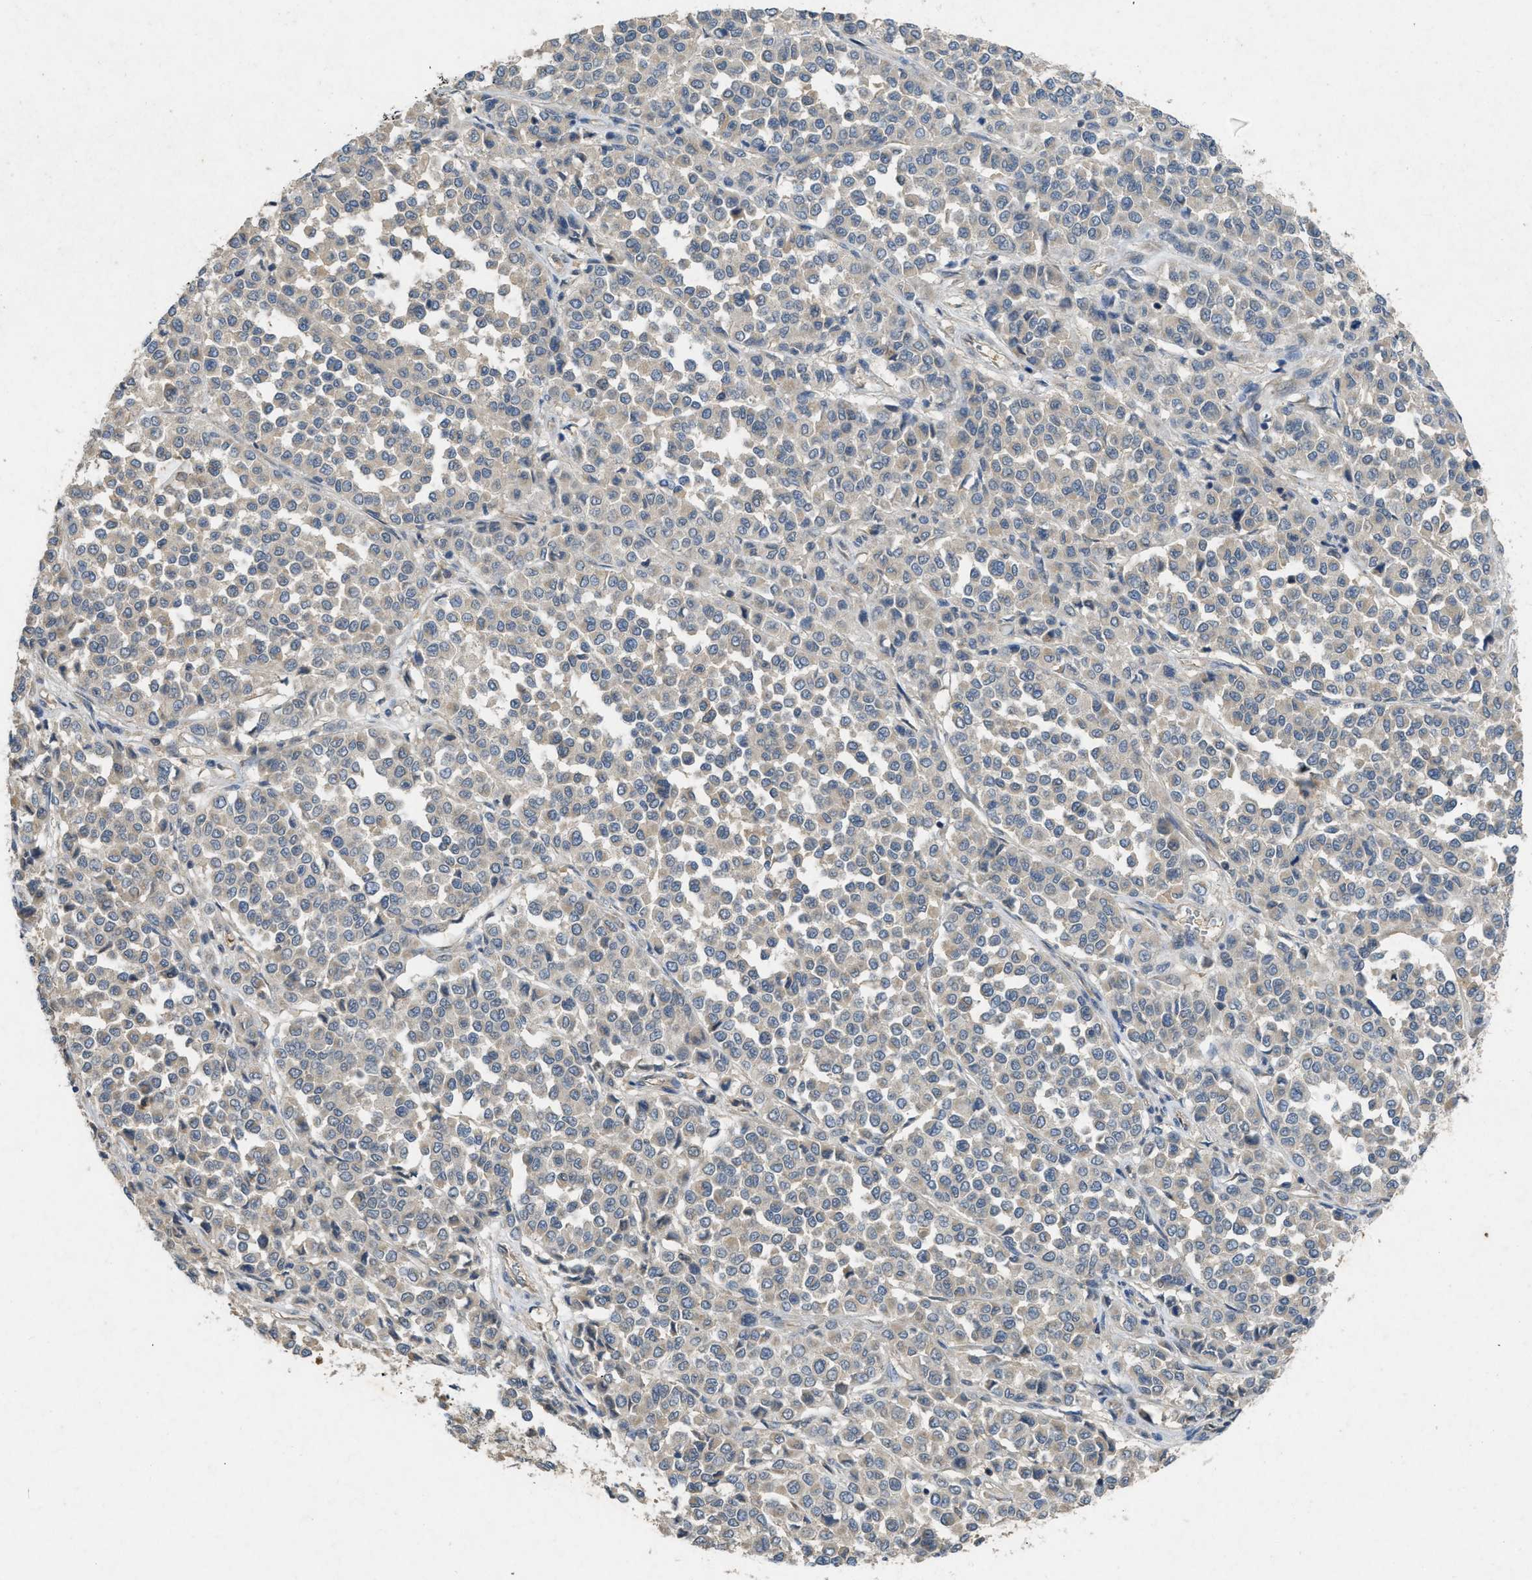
{"staining": {"intensity": "negative", "quantity": "none", "location": "none"}, "tissue": "melanoma", "cell_type": "Tumor cells", "image_type": "cancer", "snomed": [{"axis": "morphology", "description": "Malignant melanoma, Metastatic site"}, {"axis": "topography", "description": "Pancreas"}], "caption": "DAB (3,3'-diaminobenzidine) immunohistochemical staining of human malignant melanoma (metastatic site) shows no significant staining in tumor cells.", "gene": "PPP3CA", "patient": {"sex": "female", "age": 30}}